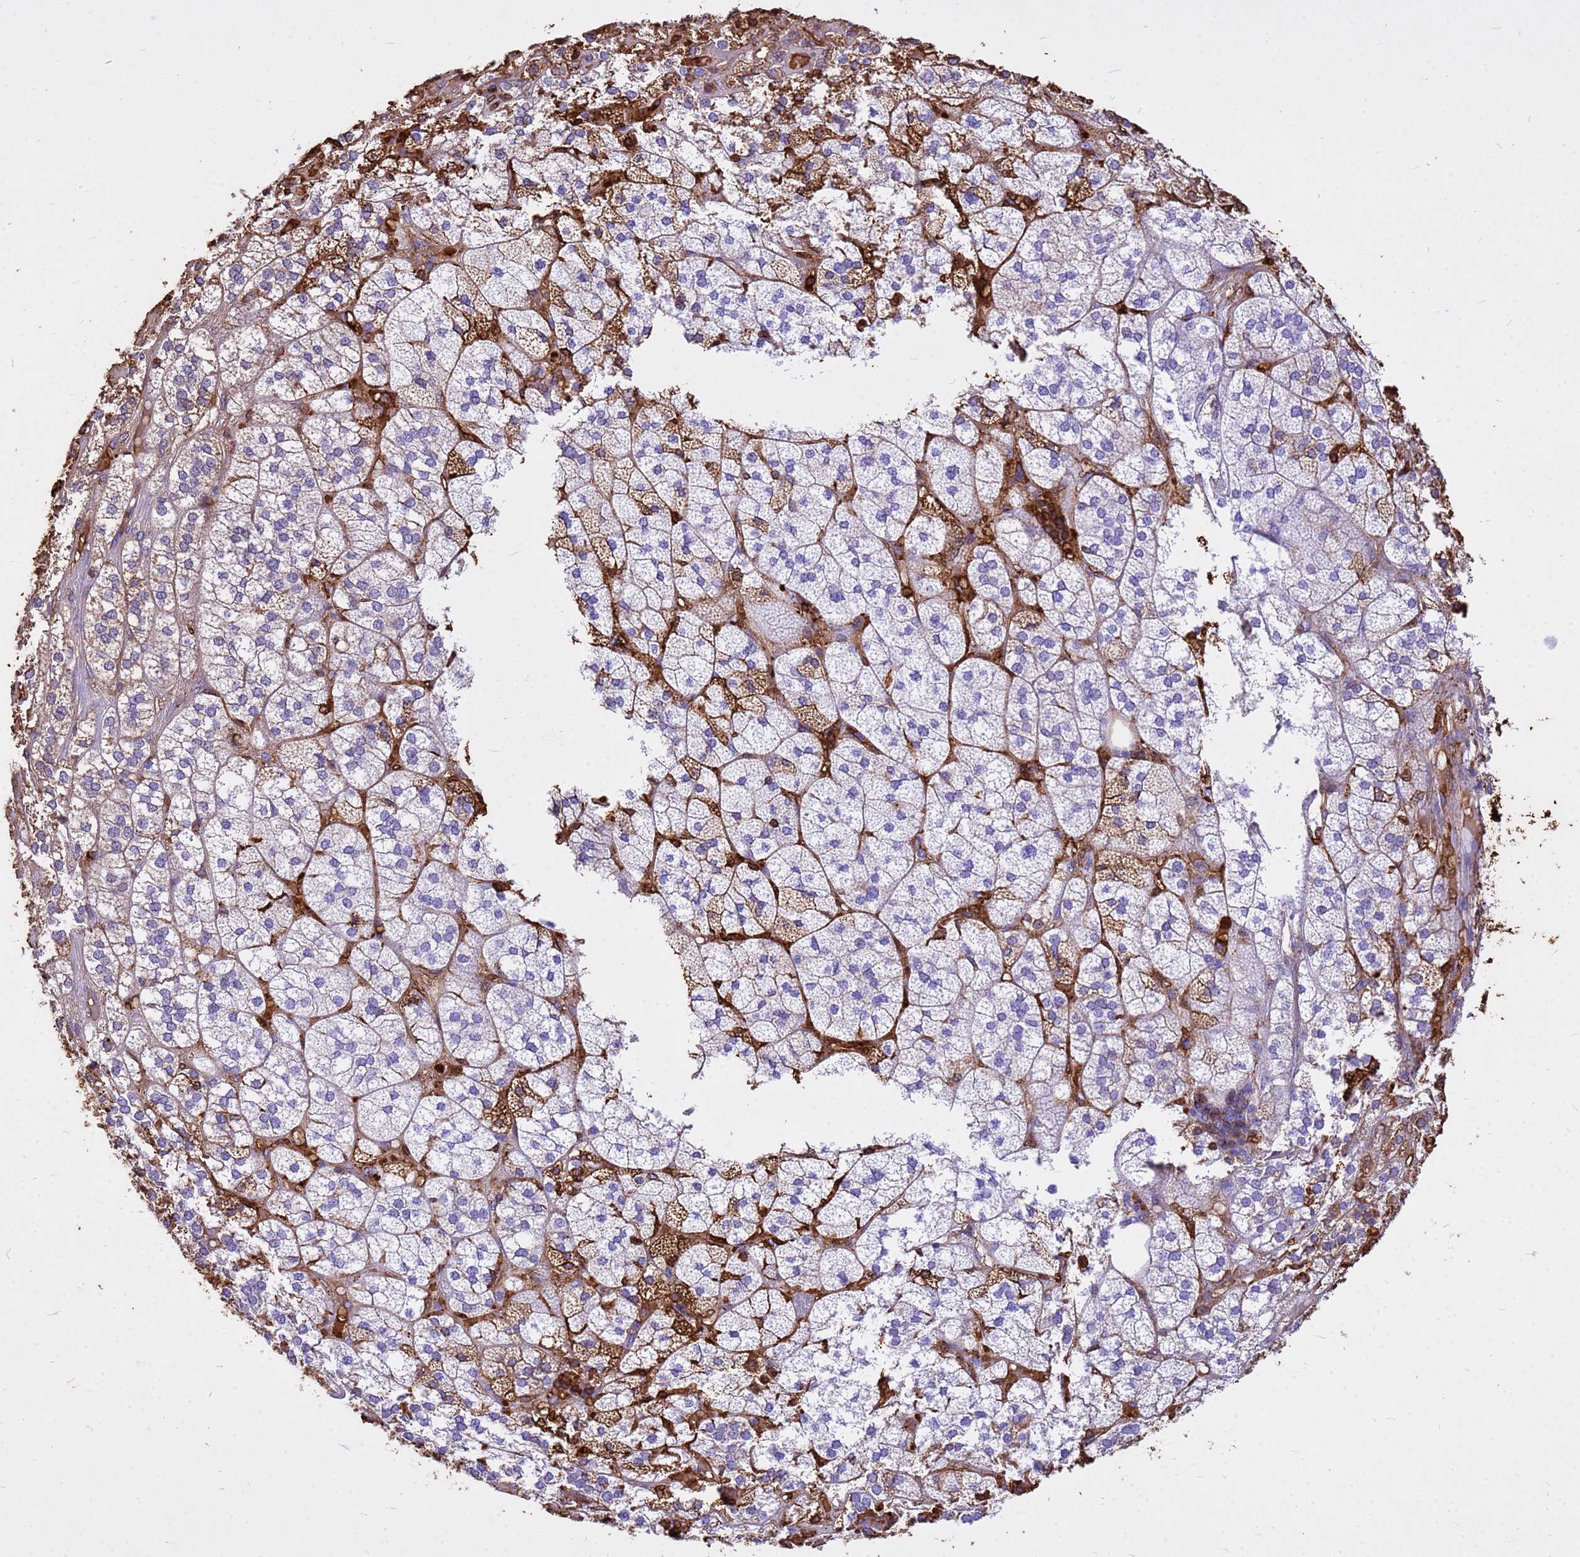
{"staining": {"intensity": "moderate", "quantity": "<25%", "location": "cytoplasmic/membranous"}, "tissue": "adrenal gland", "cell_type": "Glandular cells", "image_type": "normal", "snomed": [{"axis": "morphology", "description": "Normal tissue, NOS"}, {"axis": "topography", "description": "Adrenal gland"}], "caption": "Immunohistochemical staining of benign adrenal gland displays low levels of moderate cytoplasmic/membranous positivity in about <25% of glandular cells.", "gene": "HBA1", "patient": {"sex": "female", "age": 61}}